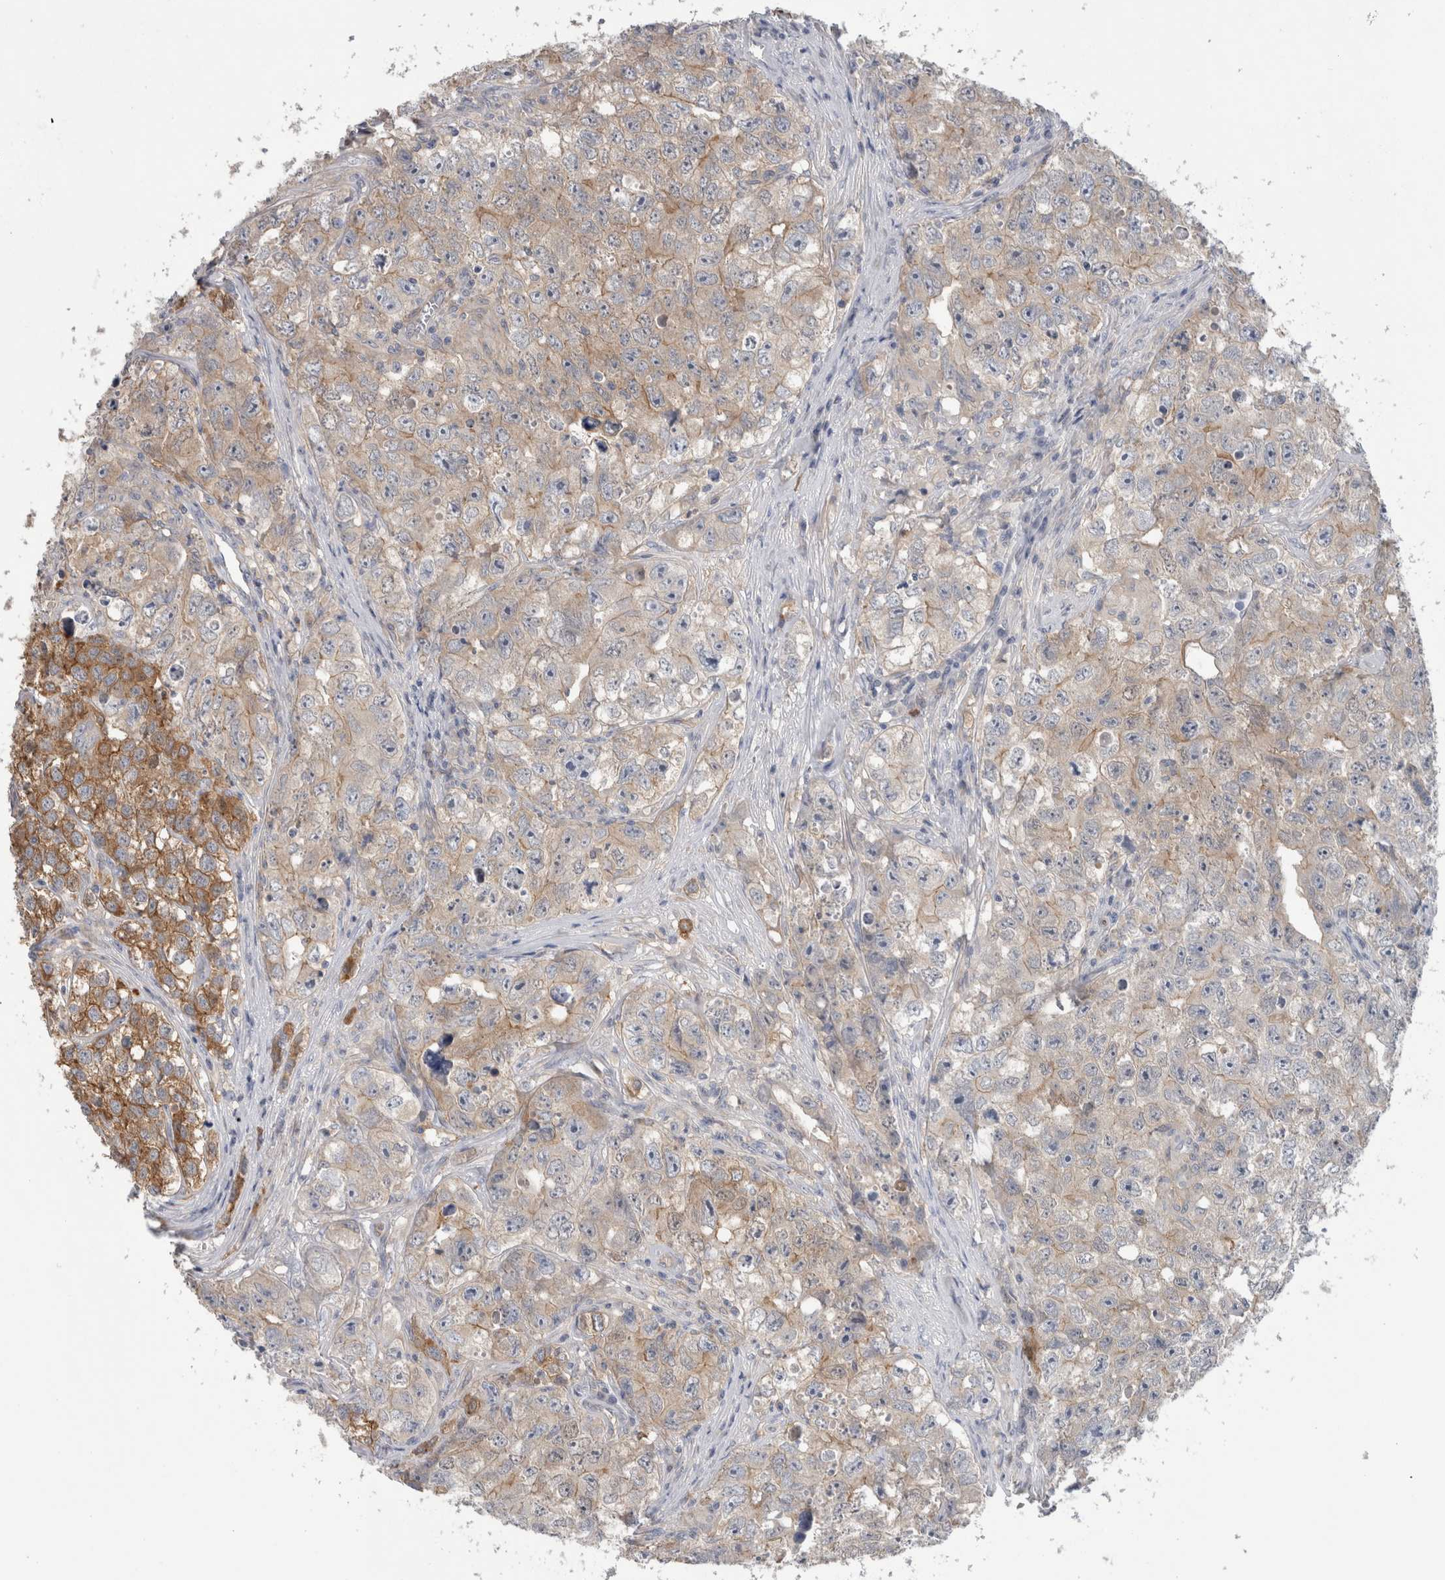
{"staining": {"intensity": "moderate", "quantity": "25%-75%", "location": "cytoplasmic/membranous"}, "tissue": "testis cancer", "cell_type": "Tumor cells", "image_type": "cancer", "snomed": [{"axis": "morphology", "description": "Seminoma, NOS"}, {"axis": "morphology", "description": "Carcinoma, Embryonal, NOS"}, {"axis": "topography", "description": "Testis"}], "caption": "A histopathology image of testis cancer stained for a protein displays moderate cytoplasmic/membranous brown staining in tumor cells. Using DAB (brown) and hematoxylin (blue) stains, captured at high magnification using brightfield microscopy.", "gene": "SCRN1", "patient": {"sex": "male", "age": 43}}